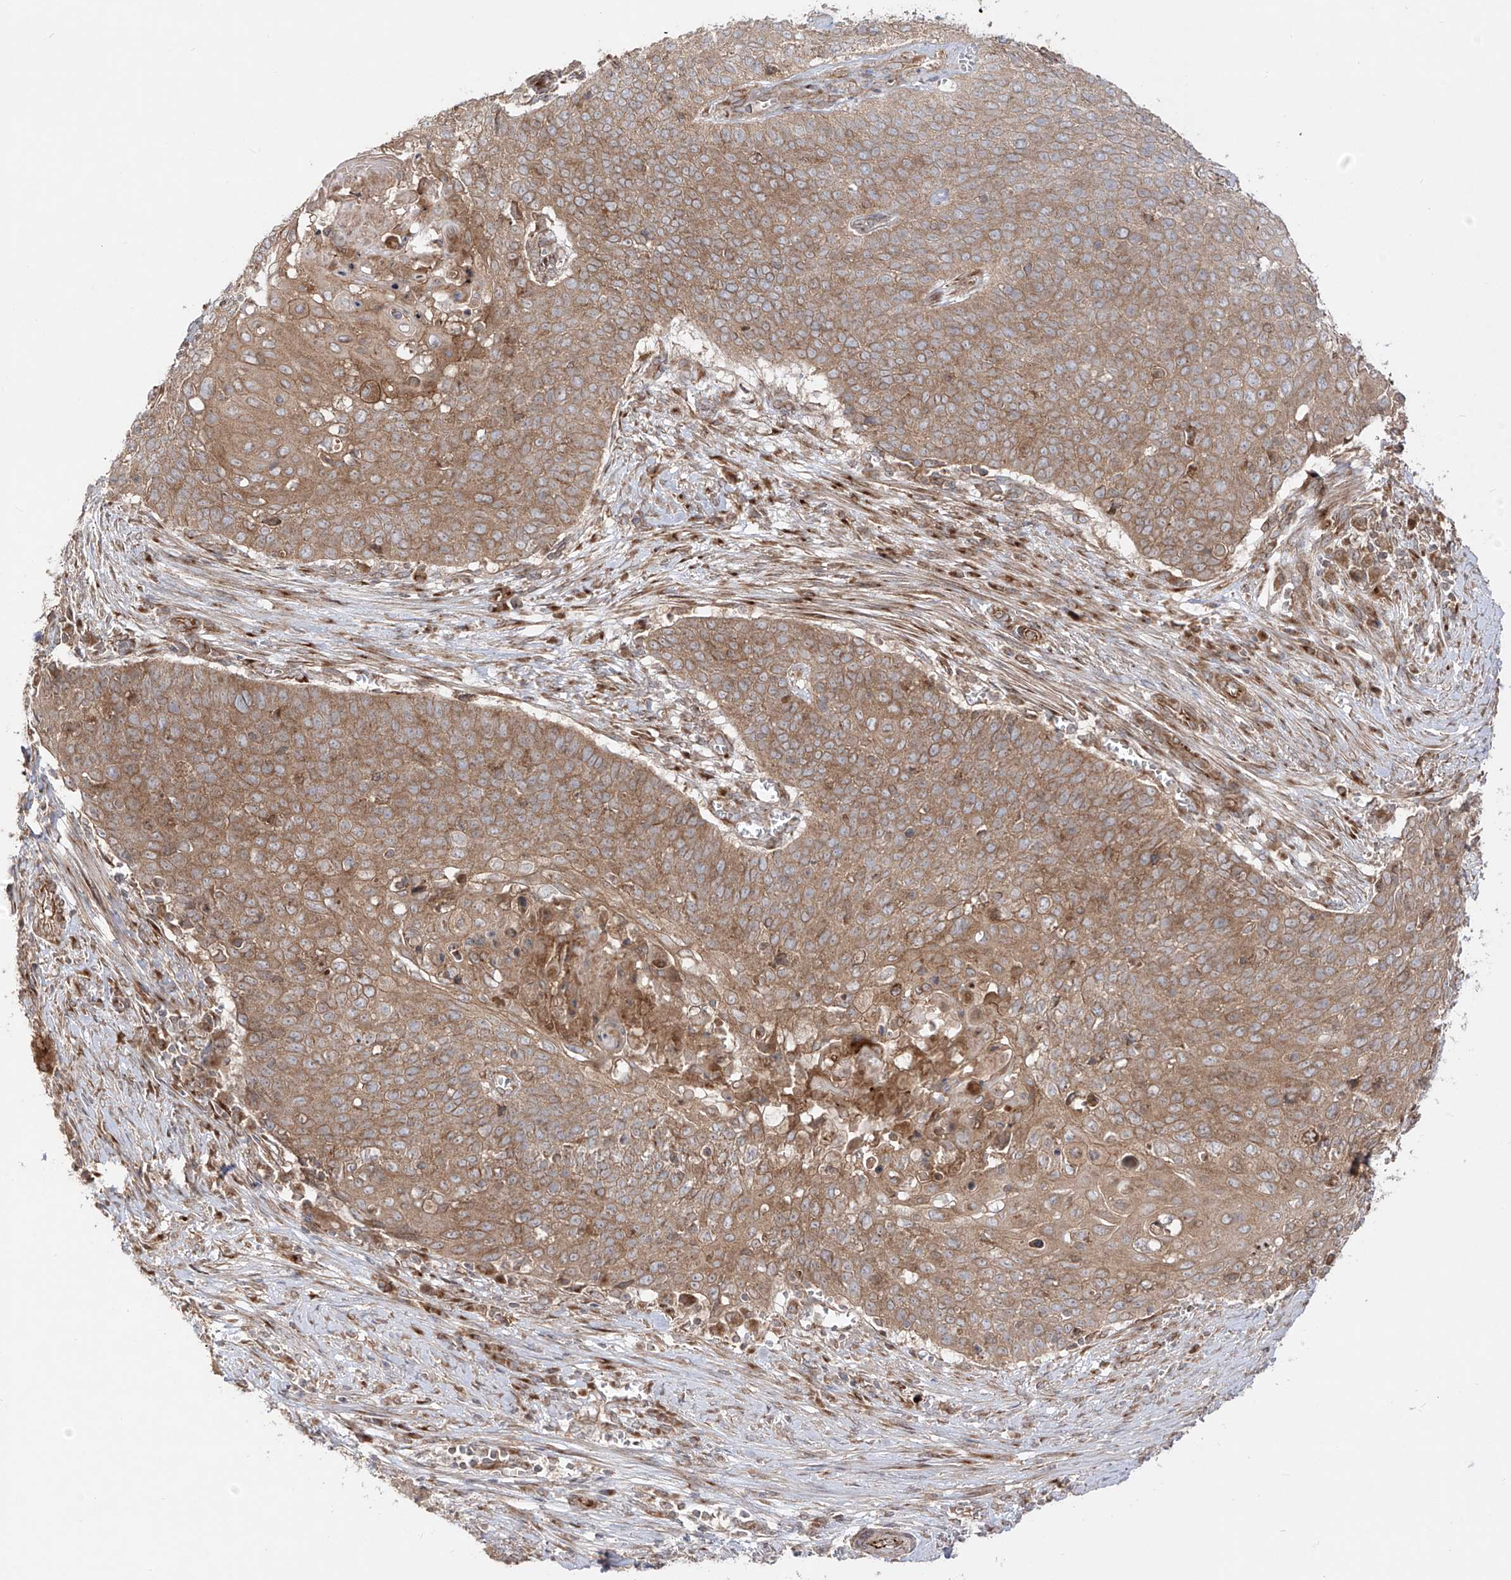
{"staining": {"intensity": "moderate", "quantity": ">75%", "location": "cytoplasmic/membranous"}, "tissue": "cervical cancer", "cell_type": "Tumor cells", "image_type": "cancer", "snomed": [{"axis": "morphology", "description": "Squamous cell carcinoma, NOS"}, {"axis": "topography", "description": "Cervix"}], "caption": "Immunohistochemistry (IHC) micrograph of neoplastic tissue: human cervical cancer (squamous cell carcinoma) stained using immunohistochemistry reveals medium levels of moderate protein expression localized specifically in the cytoplasmic/membranous of tumor cells, appearing as a cytoplasmic/membranous brown color.", "gene": "YKT6", "patient": {"sex": "female", "age": 39}}